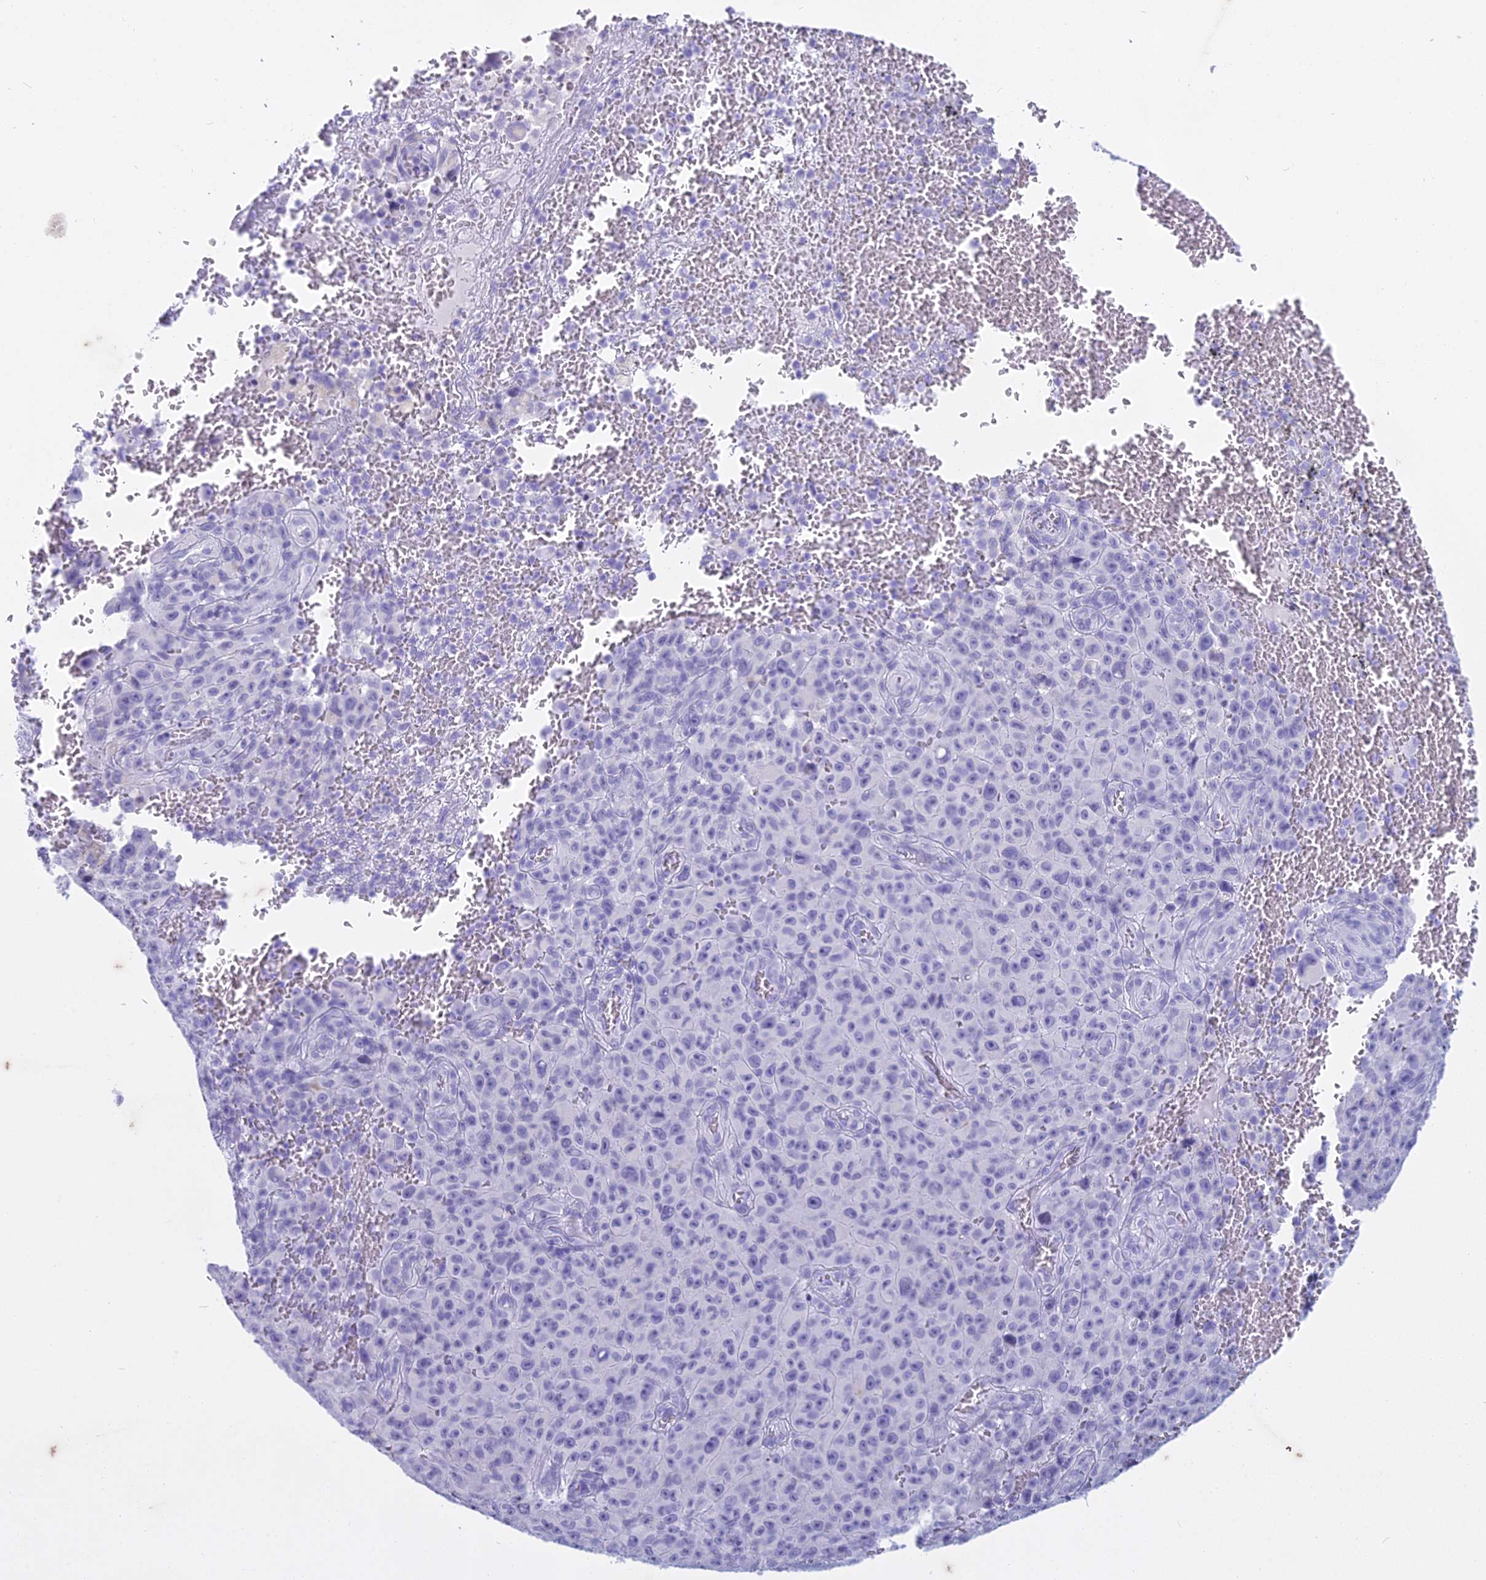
{"staining": {"intensity": "negative", "quantity": "none", "location": "none"}, "tissue": "melanoma", "cell_type": "Tumor cells", "image_type": "cancer", "snomed": [{"axis": "morphology", "description": "Malignant melanoma, NOS"}, {"axis": "topography", "description": "Skin"}], "caption": "This photomicrograph is of malignant melanoma stained with immunohistochemistry (IHC) to label a protein in brown with the nuclei are counter-stained blue. There is no positivity in tumor cells.", "gene": "HMGB4", "patient": {"sex": "female", "age": 82}}